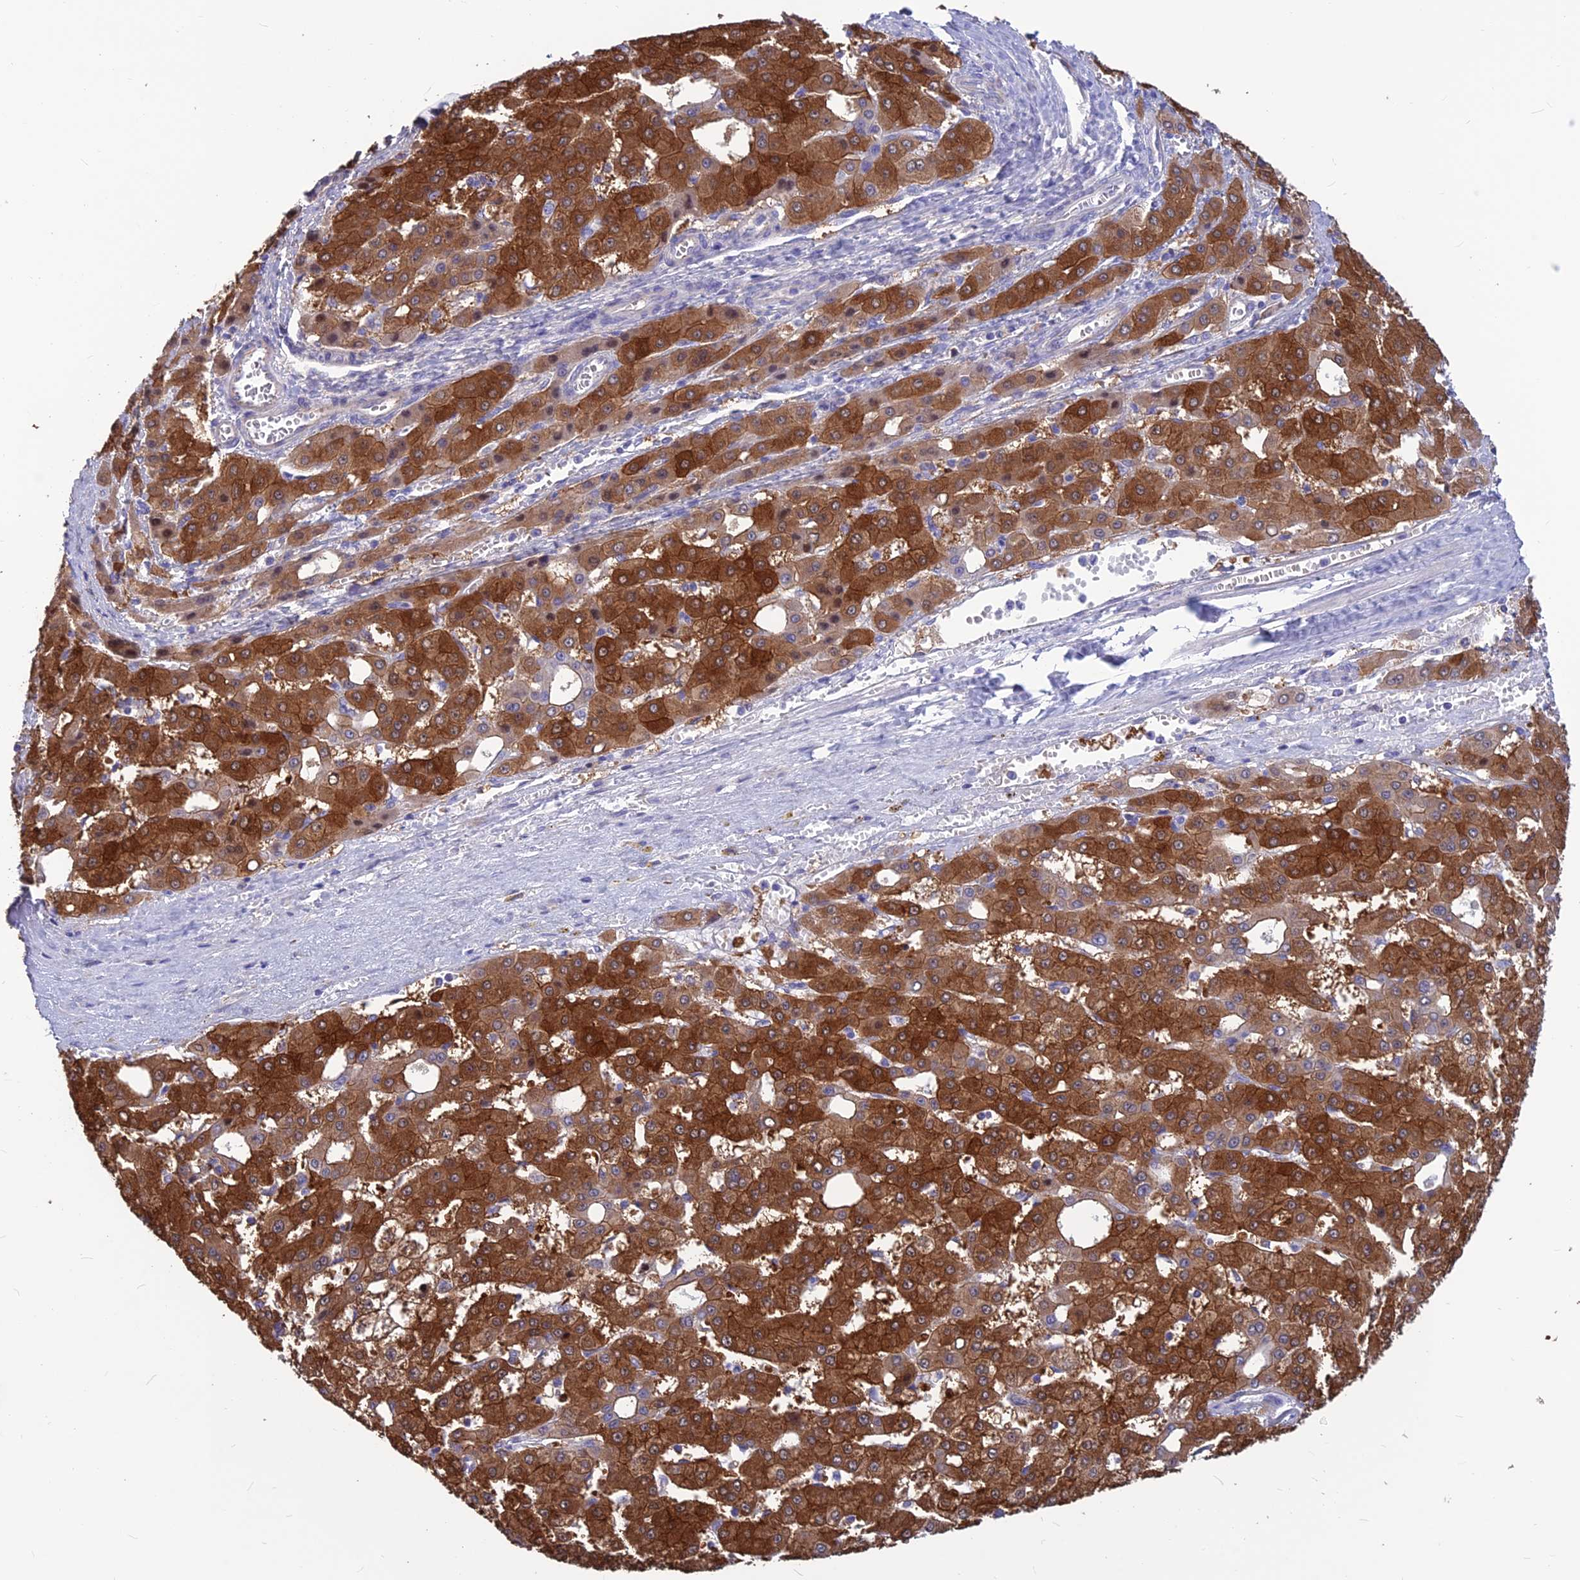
{"staining": {"intensity": "strong", "quantity": ">75%", "location": "cytoplasmic/membranous"}, "tissue": "liver cancer", "cell_type": "Tumor cells", "image_type": "cancer", "snomed": [{"axis": "morphology", "description": "Carcinoma, Hepatocellular, NOS"}, {"axis": "topography", "description": "Liver"}], "caption": "Protein staining of liver hepatocellular carcinoma tissue displays strong cytoplasmic/membranous staining in approximately >75% of tumor cells.", "gene": "BHMT2", "patient": {"sex": "male", "age": 47}}